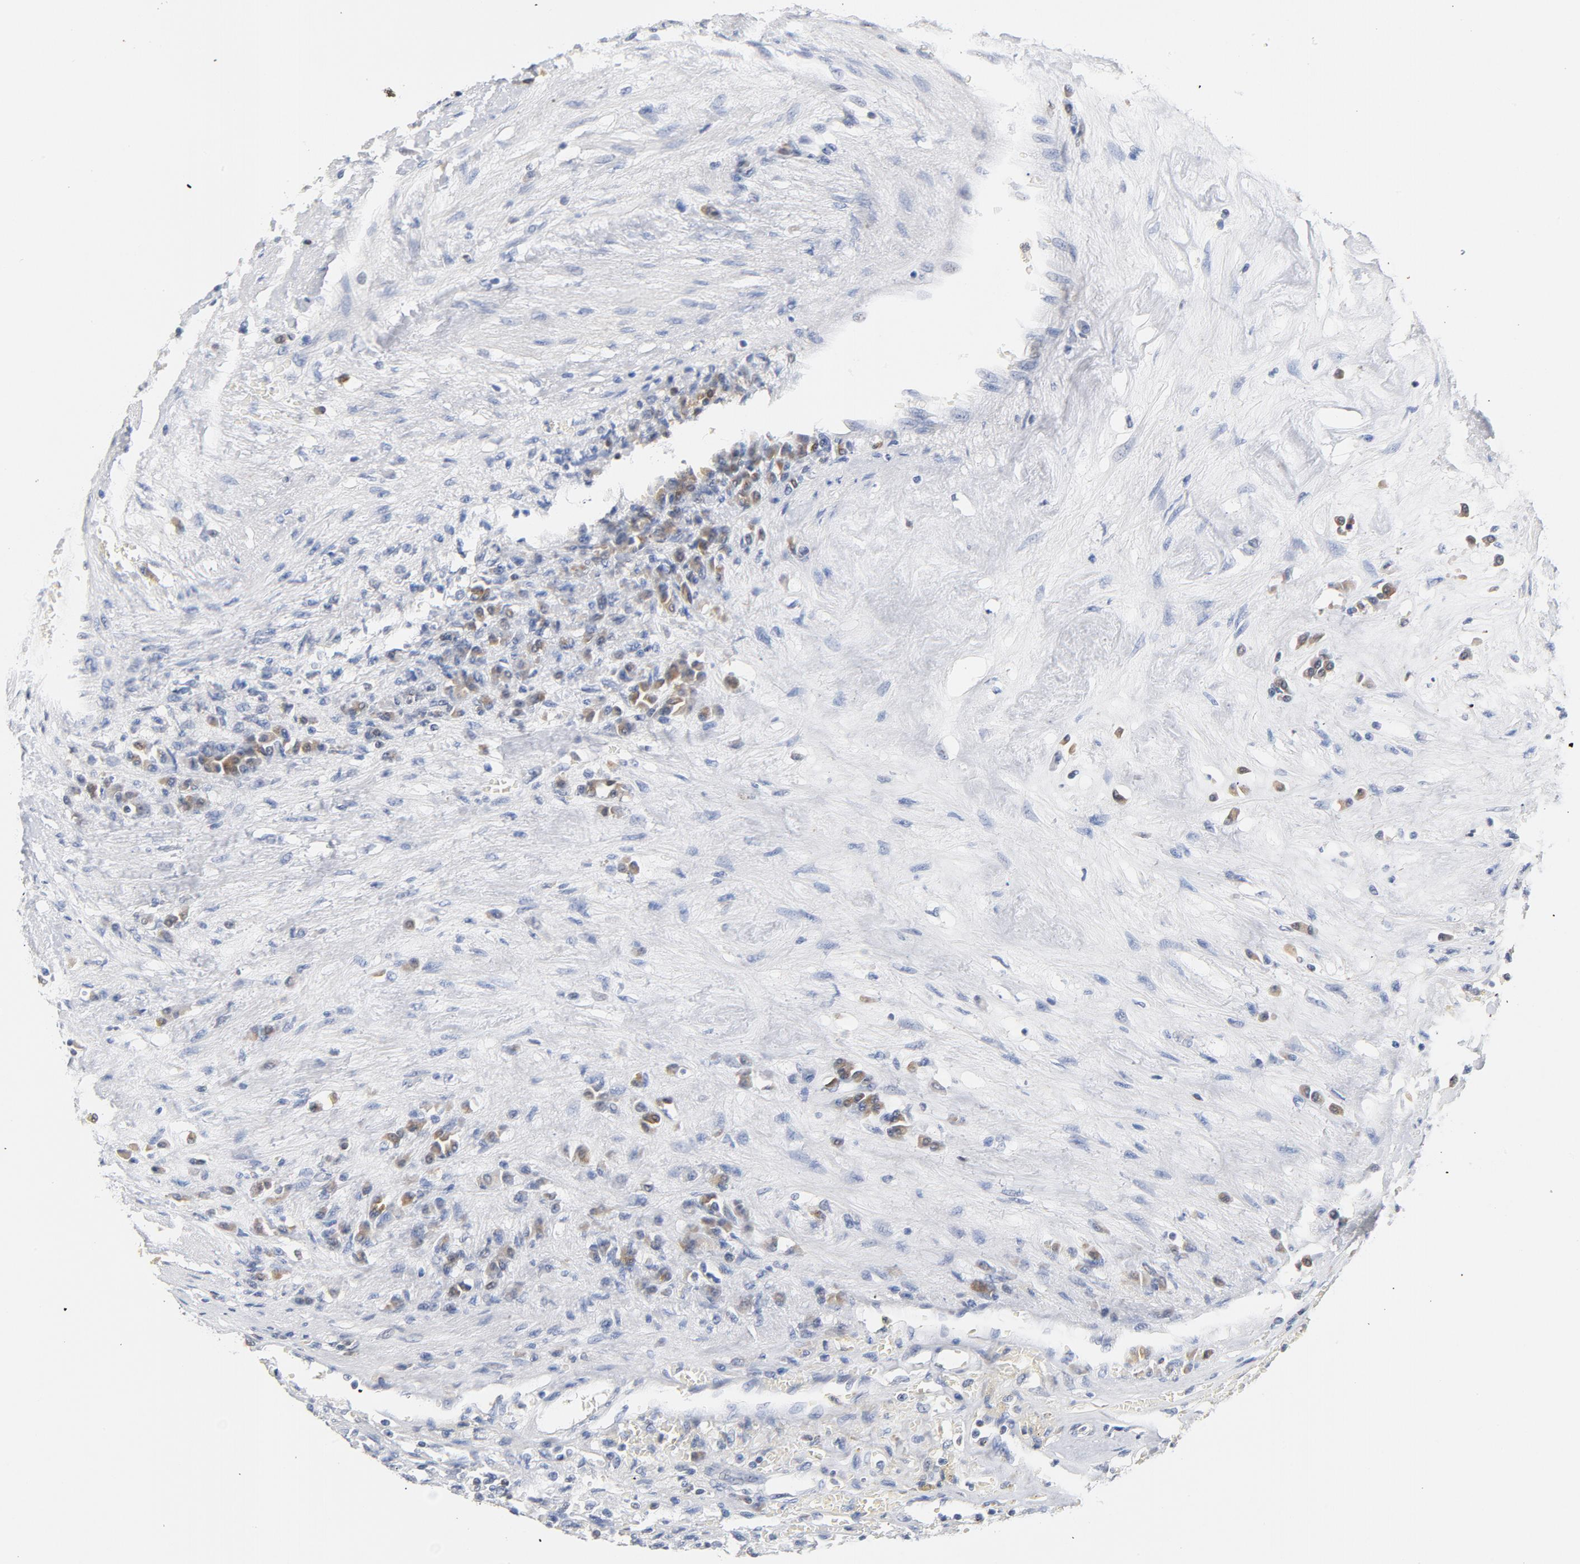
{"staining": {"intensity": "negative", "quantity": "none", "location": "none"}, "tissue": "renal cancer", "cell_type": "Tumor cells", "image_type": "cancer", "snomed": [{"axis": "morphology", "description": "Normal tissue, NOS"}, {"axis": "morphology", "description": "Adenocarcinoma, NOS"}, {"axis": "topography", "description": "Kidney"}], "caption": "Renal cancer (adenocarcinoma) was stained to show a protein in brown. There is no significant expression in tumor cells.", "gene": "CDKN1B", "patient": {"sex": "male", "age": 71}}